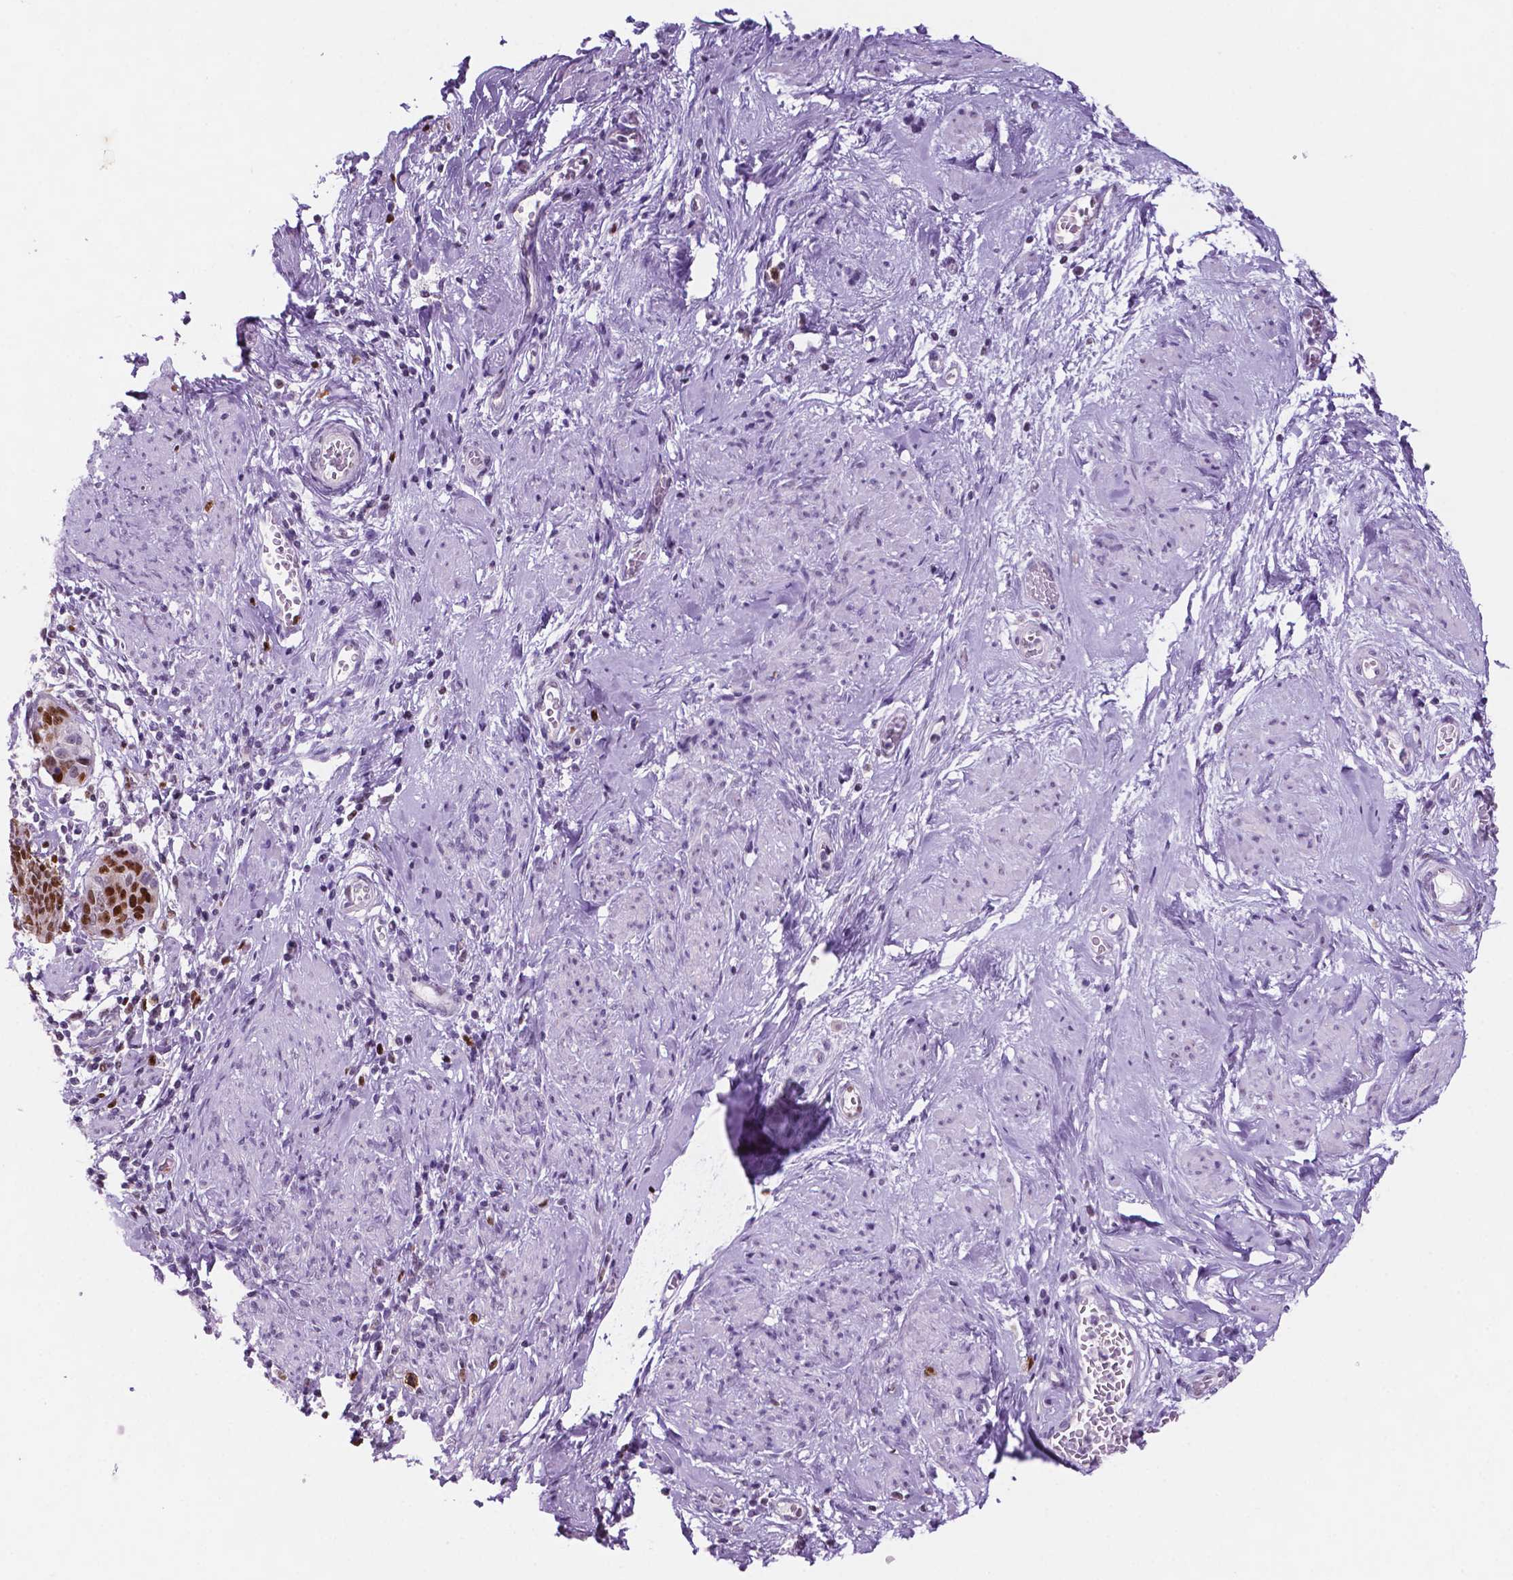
{"staining": {"intensity": "moderate", "quantity": ">75%", "location": "nuclear"}, "tissue": "cervical cancer", "cell_type": "Tumor cells", "image_type": "cancer", "snomed": [{"axis": "morphology", "description": "Squamous cell carcinoma, NOS"}, {"axis": "topography", "description": "Cervix"}], "caption": "DAB (3,3'-diaminobenzidine) immunohistochemical staining of squamous cell carcinoma (cervical) shows moderate nuclear protein expression in approximately >75% of tumor cells. (DAB IHC with brightfield microscopy, high magnification).", "gene": "NCAPH2", "patient": {"sex": "female", "age": 69}}